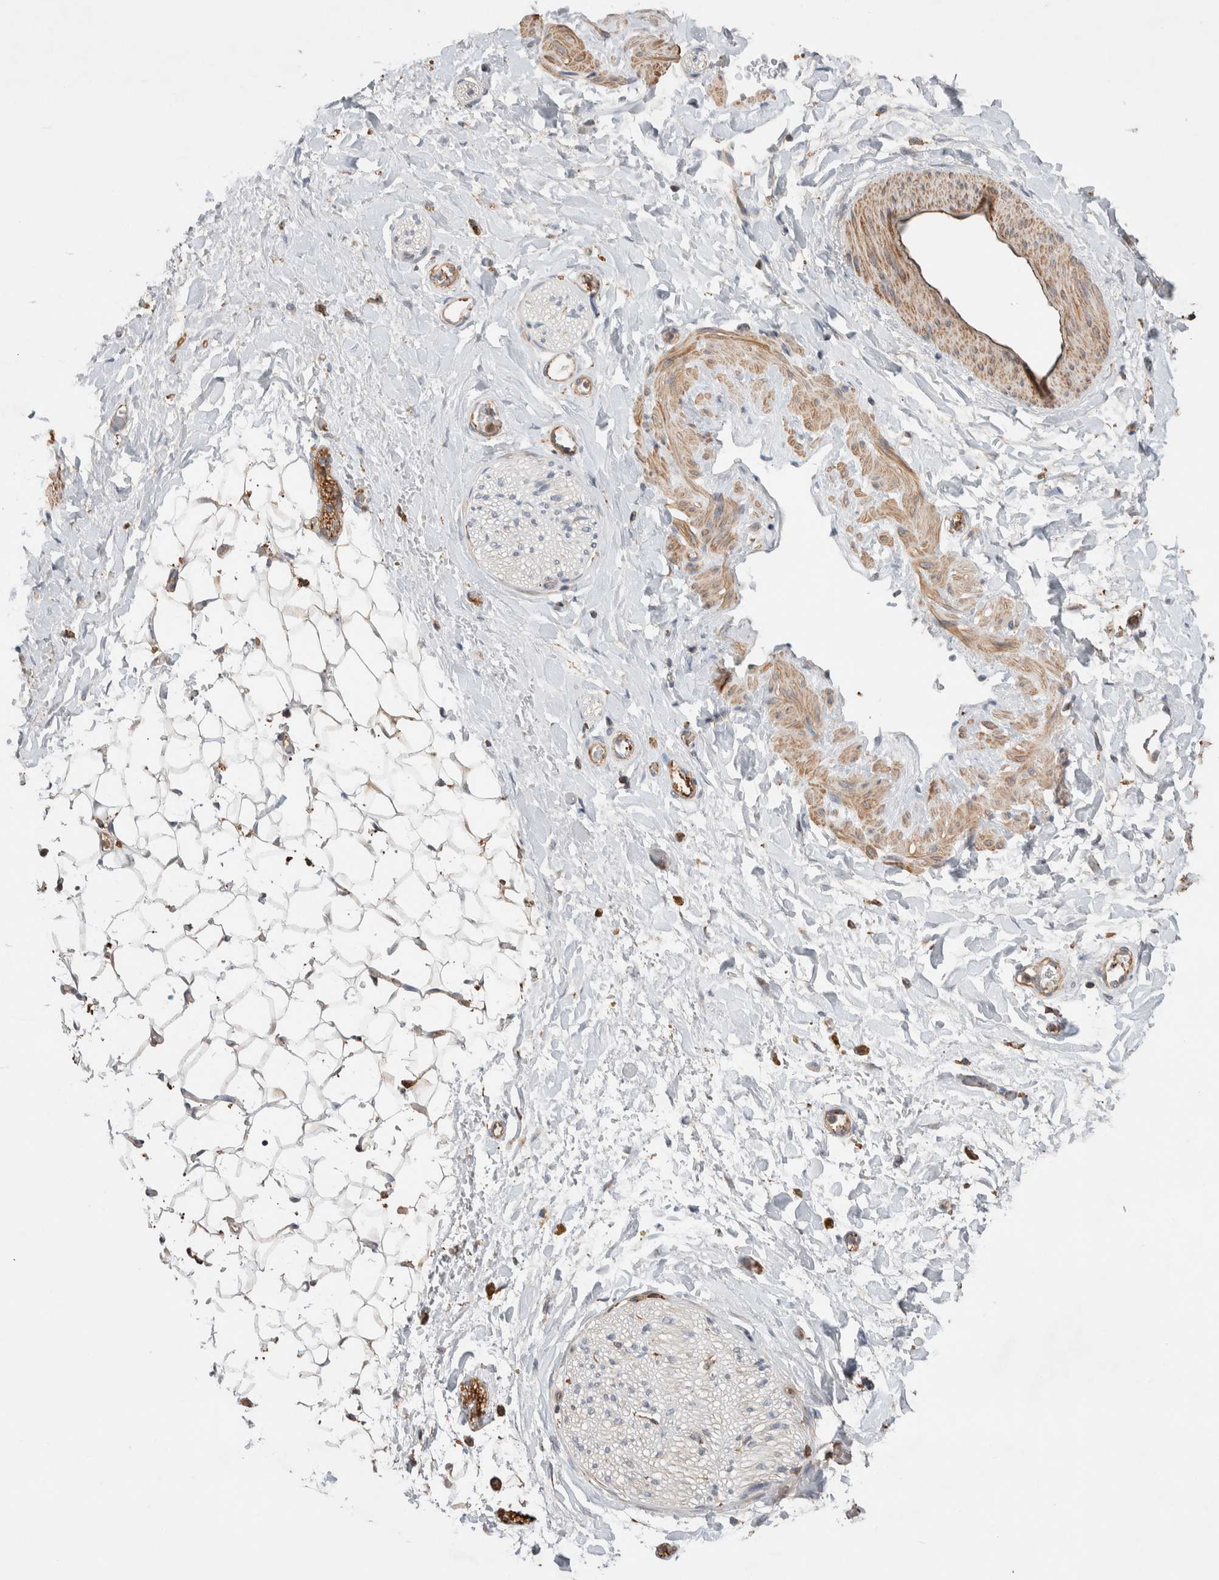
{"staining": {"intensity": "negative", "quantity": "none", "location": "none"}, "tissue": "adipose tissue", "cell_type": "Adipocytes", "image_type": "normal", "snomed": [{"axis": "morphology", "description": "Normal tissue, NOS"}, {"axis": "topography", "description": "Kidney"}, {"axis": "topography", "description": "Peripheral nerve tissue"}], "caption": "Adipose tissue was stained to show a protein in brown. There is no significant staining in adipocytes.", "gene": "ZNF704", "patient": {"sex": "male", "age": 7}}